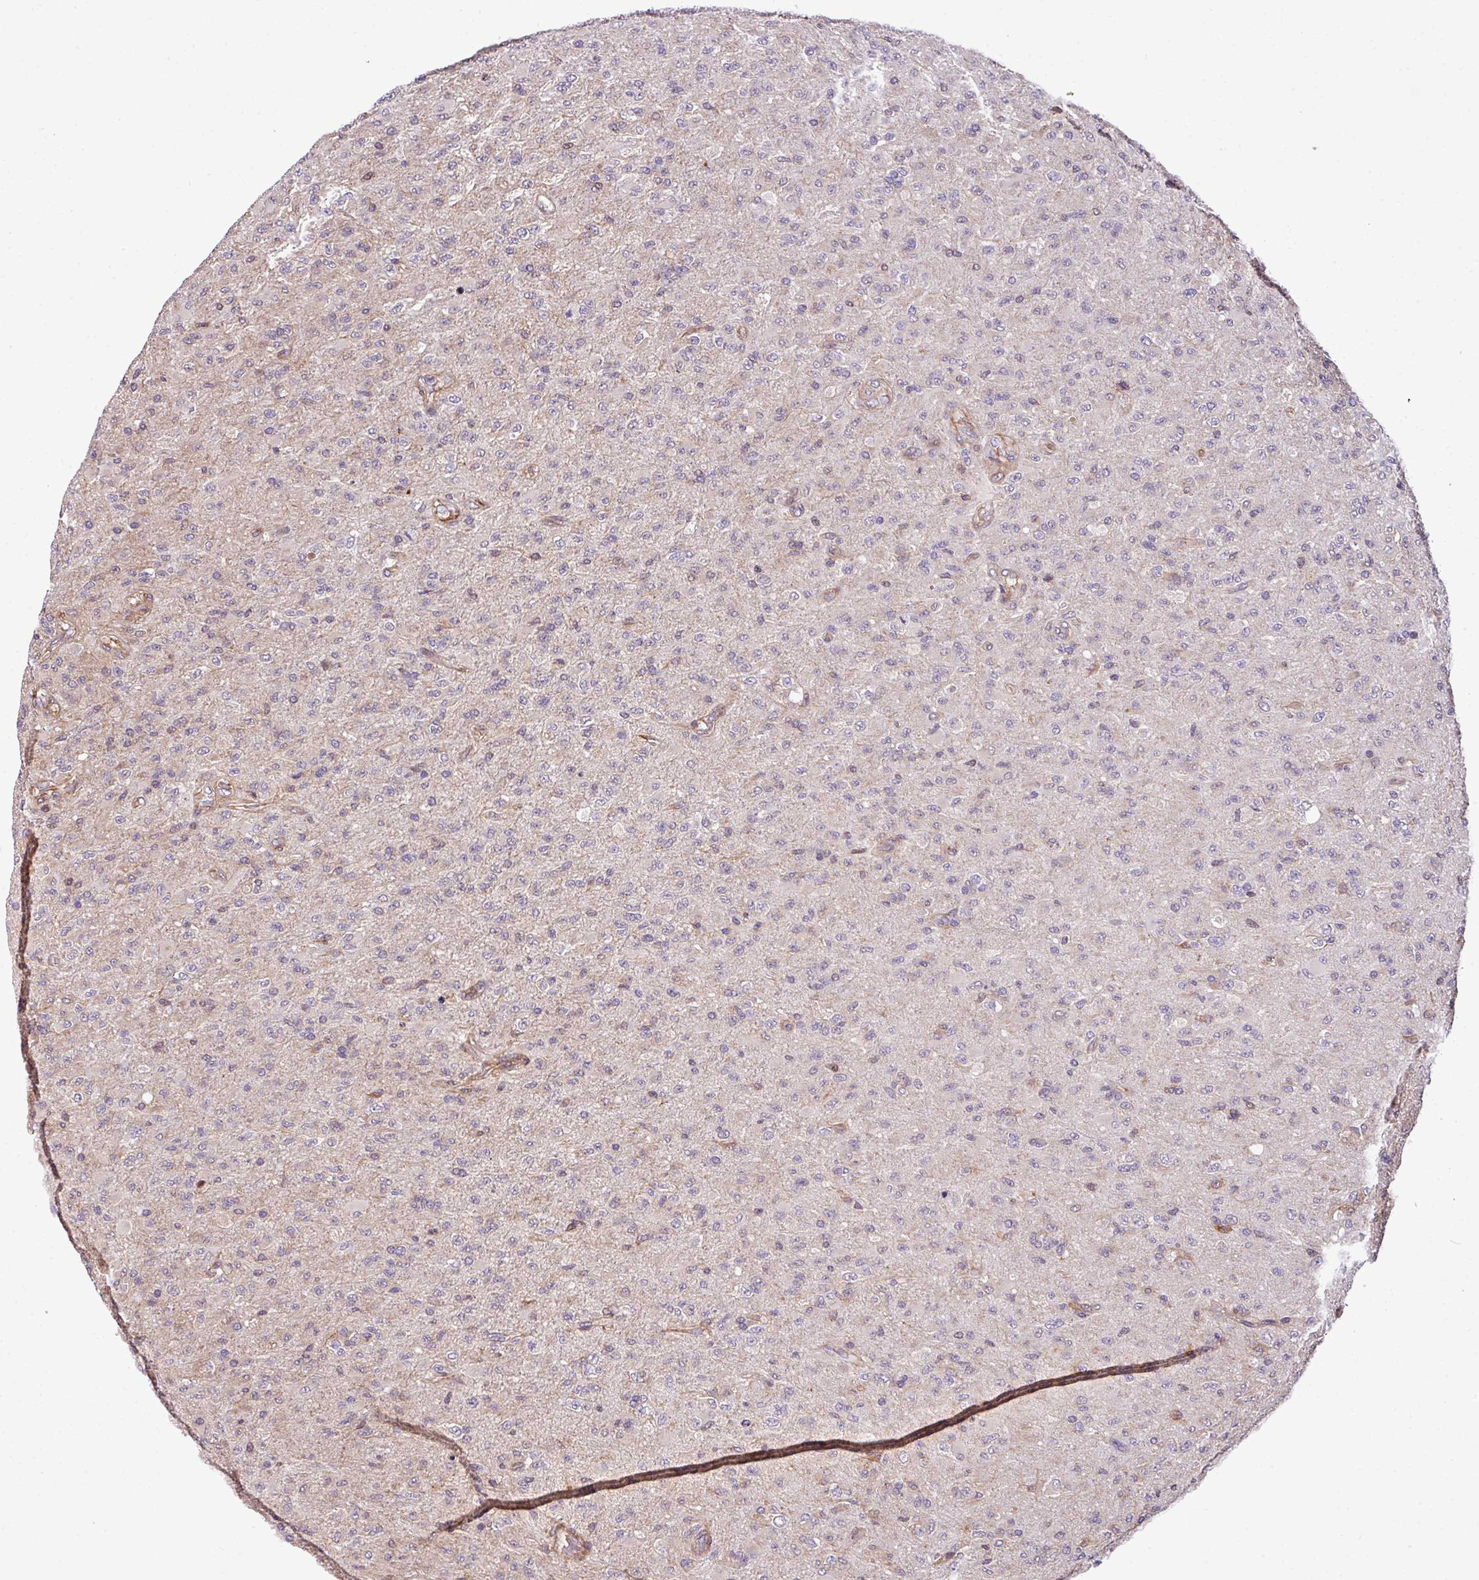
{"staining": {"intensity": "negative", "quantity": "none", "location": "none"}, "tissue": "glioma", "cell_type": "Tumor cells", "image_type": "cancer", "snomed": [{"axis": "morphology", "description": "Glioma, malignant, Low grade"}, {"axis": "topography", "description": "Brain"}], "caption": "DAB immunohistochemical staining of human glioma reveals no significant expression in tumor cells.", "gene": "CASS4", "patient": {"sex": "male", "age": 65}}